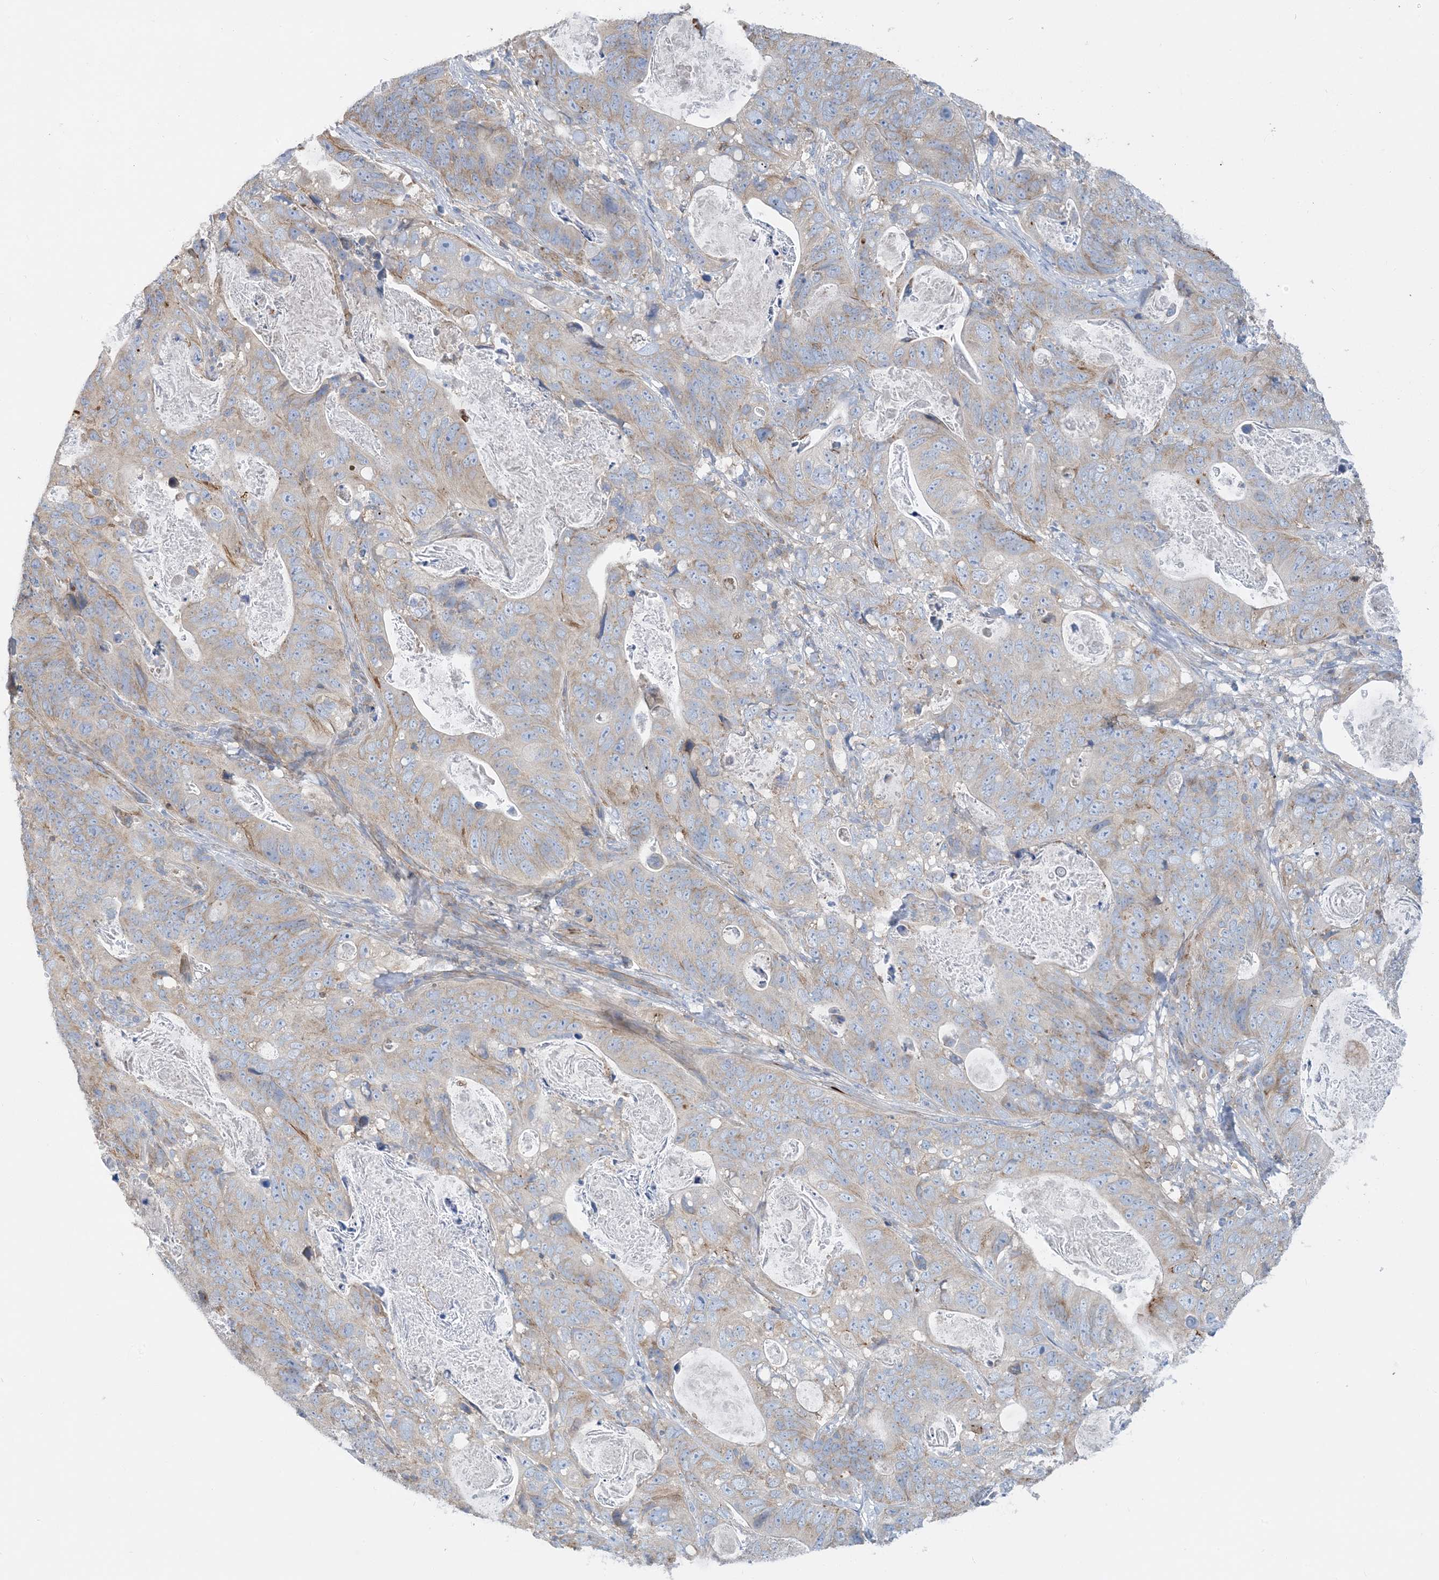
{"staining": {"intensity": "weak", "quantity": "25%-75%", "location": "cytoplasmic/membranous"}, "tissue": "stomach cancer", "cell_type": "Tumor cells", "image_type": "cancer", "snomed": [{"axis": "morphology", "description": "Normal tissue, NOS"}, {"axis": "morphology", "description": "Adenocarcinoma, NOS"}, {"axis": "topography", "description": "Stomach"}], "caption": "This image demonstrates immunohistochemistry staining of stomach adenocarcinoma, with low weak cytoplasmic/membranous positivity in approximately 25%-75% of tumor cells.", "gene": "CALHM5", "patient": {"sex": "female", "age": 89}}